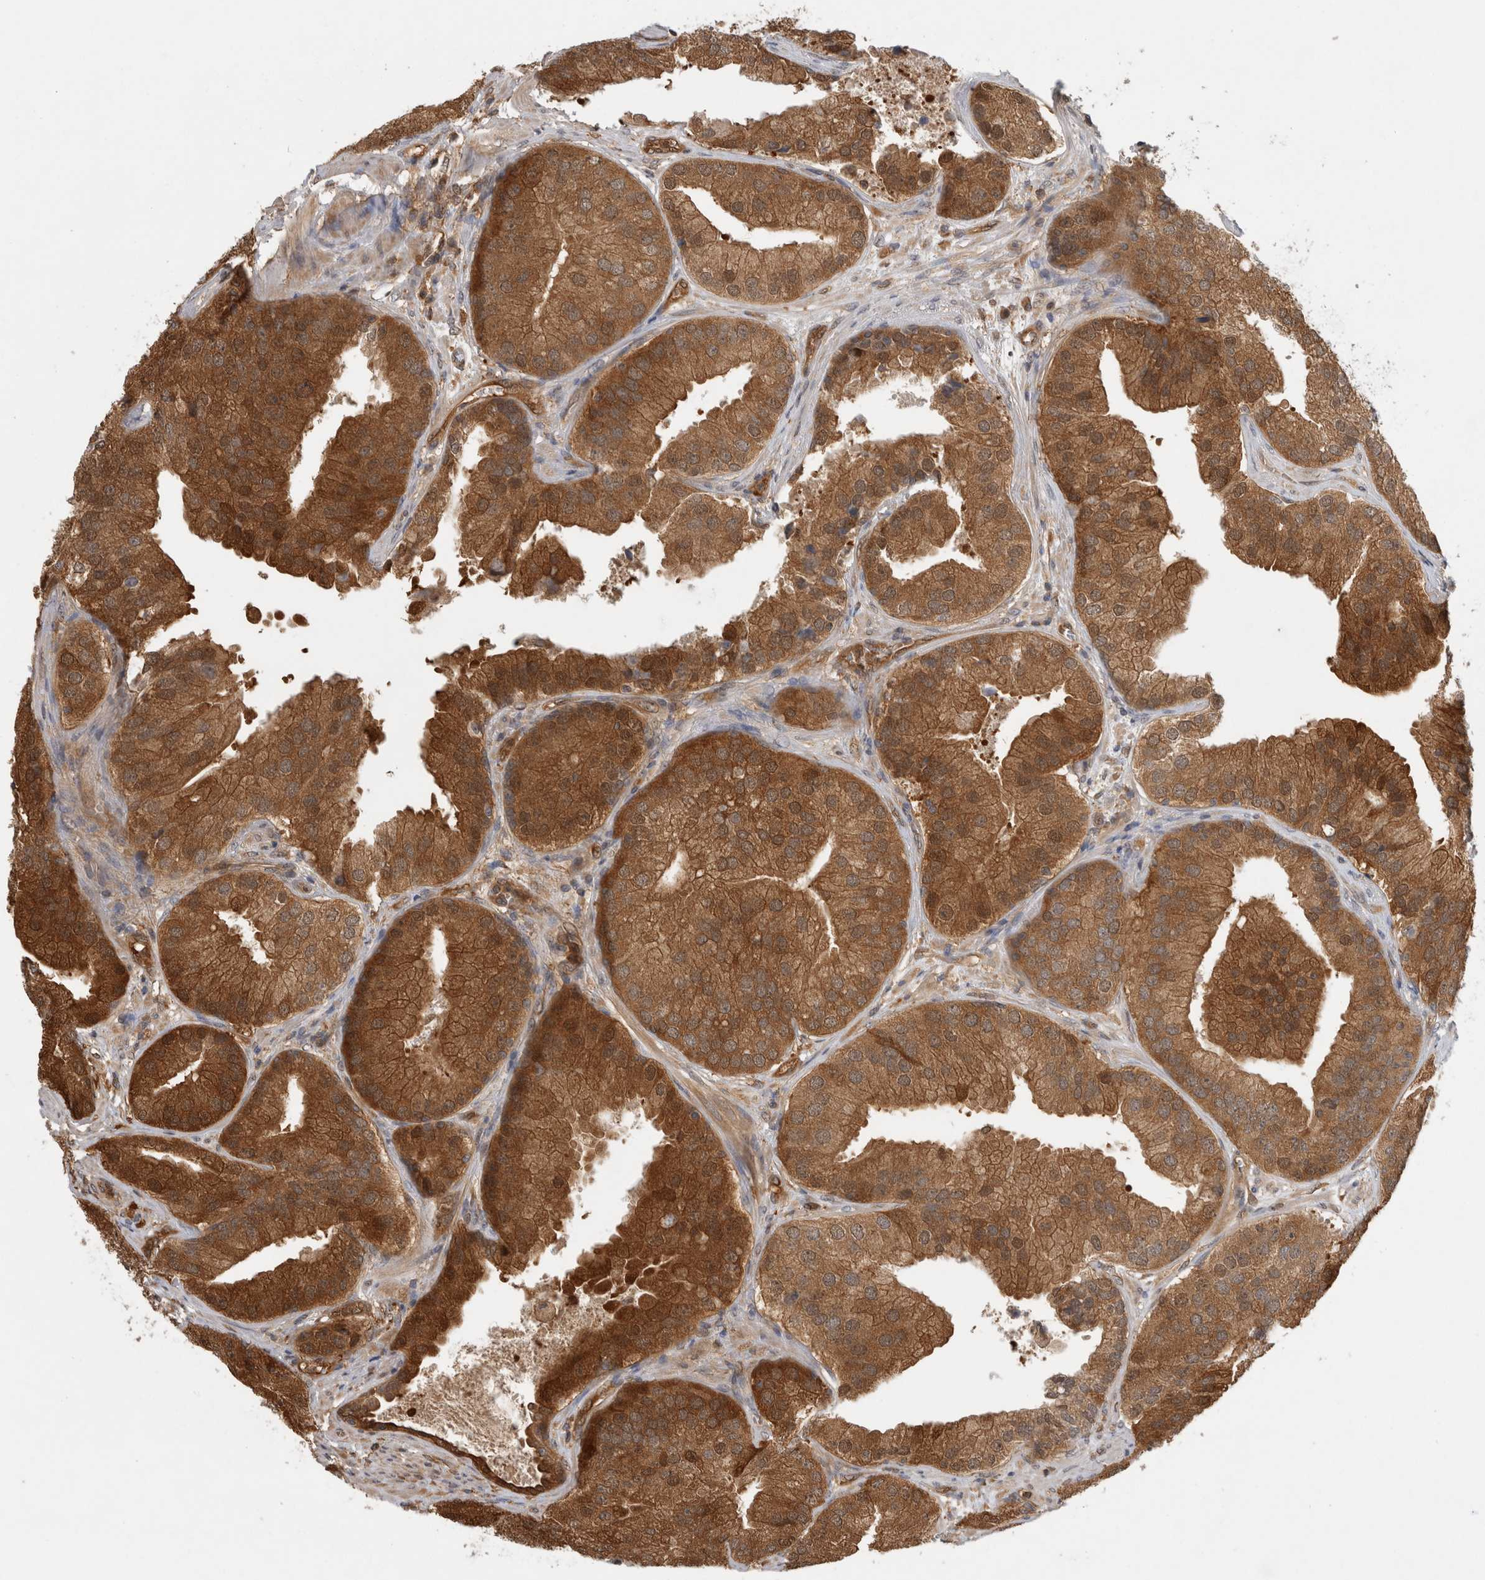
{"staining": {"intensity": "moderate", "quantity": ">75%", "location": "cytoplasmic/membranous"}, "tissue": "prostate cancer", "cell_type": "Tumor cells", "image_type": "cancer", "snomed": [{"axis": "morphology", "description": "Adenocarcinoma, High grade"}, {"axis": "topography", "description": "Prostate"}], "caption": "IHC of high-grade adenocarcinoma (prostate) reveals medium levels of moderate cytoplasmic/membranous staining in about >75% of tumor cells. (Stains: DAB (3,3'-diaminobenzidine) in brown, nuclei in blue, Microscopy: brightfield microscopy at high magnification).", "gene": "ASTN2", "patient": {"sex": "male", "age": 70}}